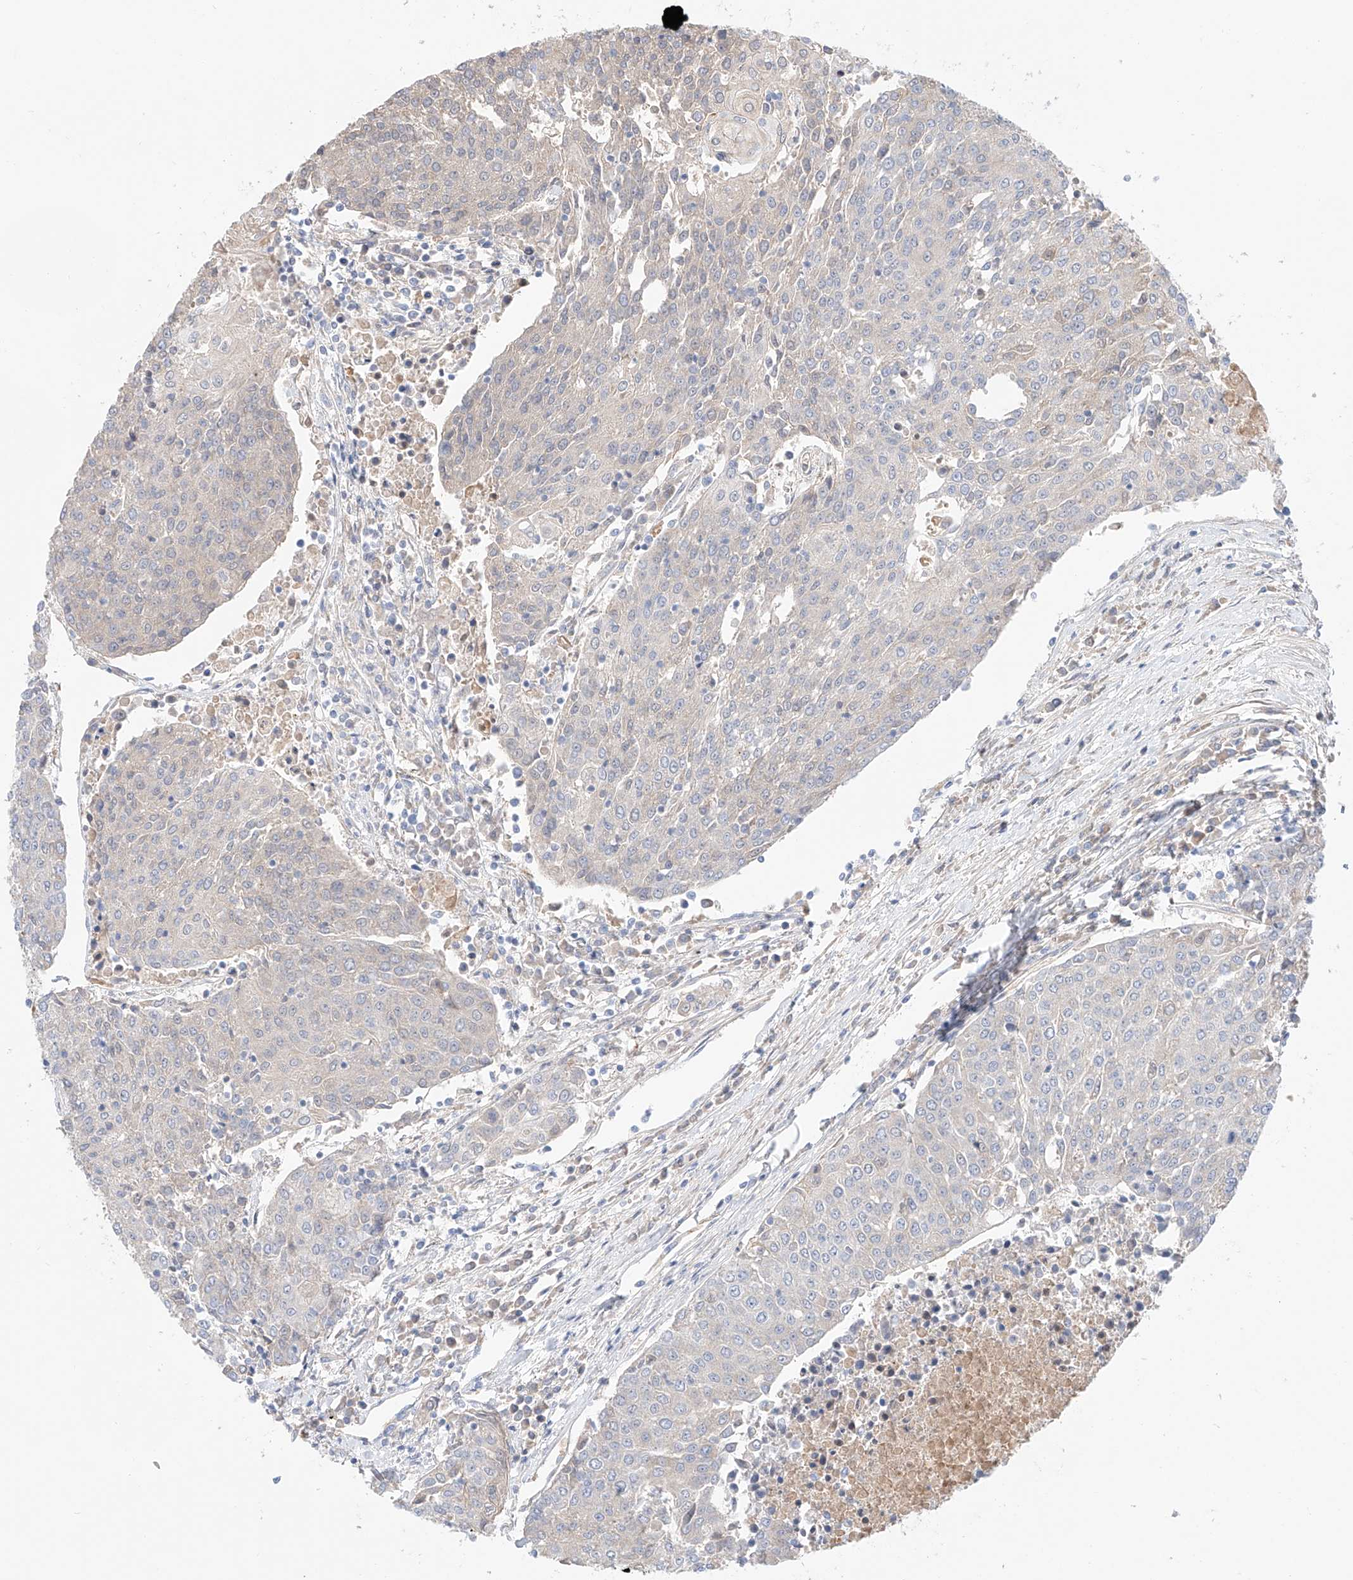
{"staining": {"intensity": "negative", "quantity": "none", "location": "none"}, "tissue": "urothelial cancer", "cell_type": "Tumor cells", "image_type": "cancer", "snomed": [{"axis": "morphology", "description": "Urothelial carcinoma, High grade"}, {"axis": "topography", "description": "Urinary bladder"}], "caption": "This is an IHC photomicrograph of urothelial cancer. There is no staining in tumor cells.", "gene": "PGGT1B", "patient": {"sex": "female", "age": 85}}